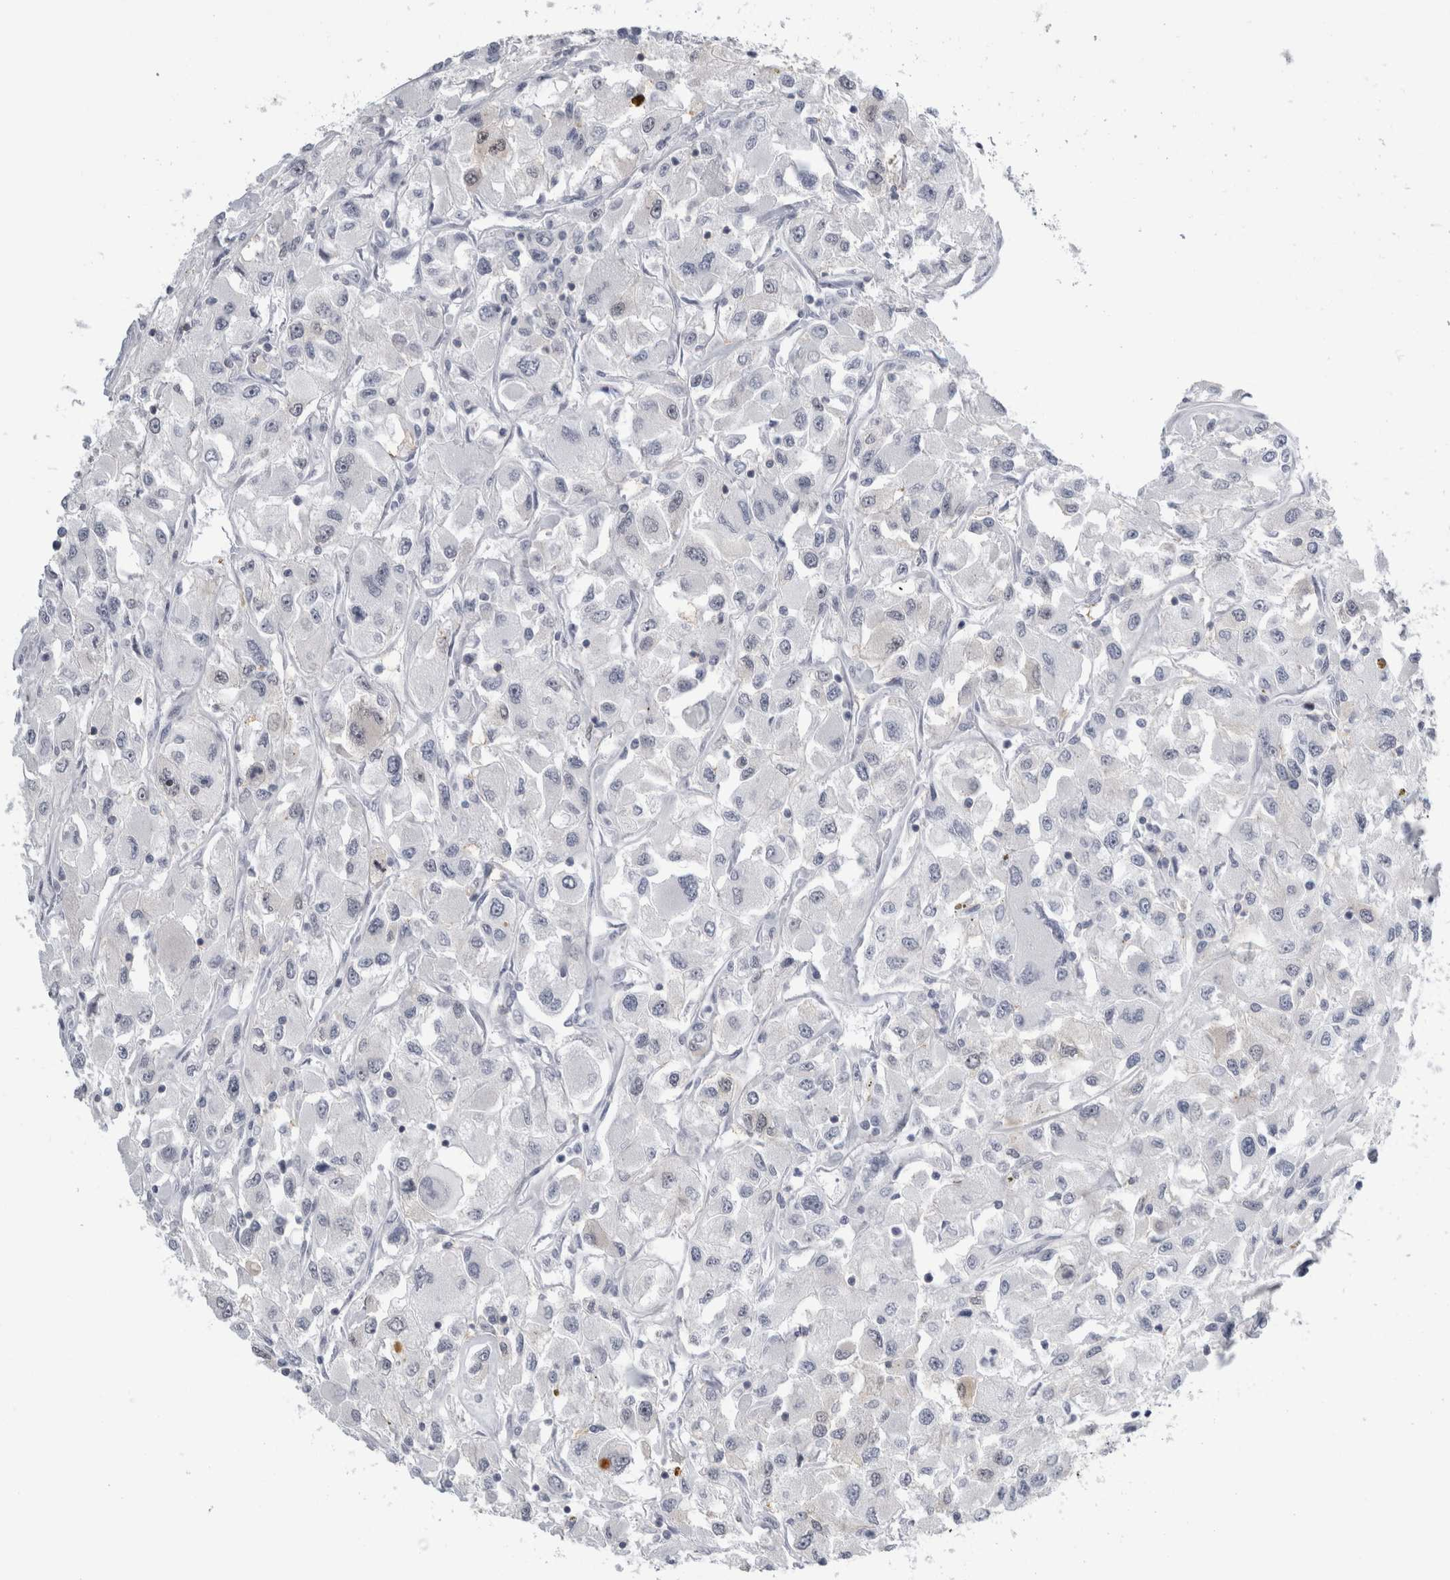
{"staining": {"intensity": "negative", "quantity": "none", "location": "none"}, "tissue": "renal cancer", "cell_type": "Tumor cells", "image_type": "cancer", "snomed": [{"axis": "morphology", "description": "Adenocarcinoma, NOS"}, {"axis": "topography", "description": "Kidney"}], "caption": "High magnification brightfield microscopy of adenocarcinoma (renal) stained with DAB (brown) and counterstained with hematoxylin (blue): tumor cells show no significant positivity.", "gene": "ANKFY1", "patient": {"sex": "female", "age": 52}}